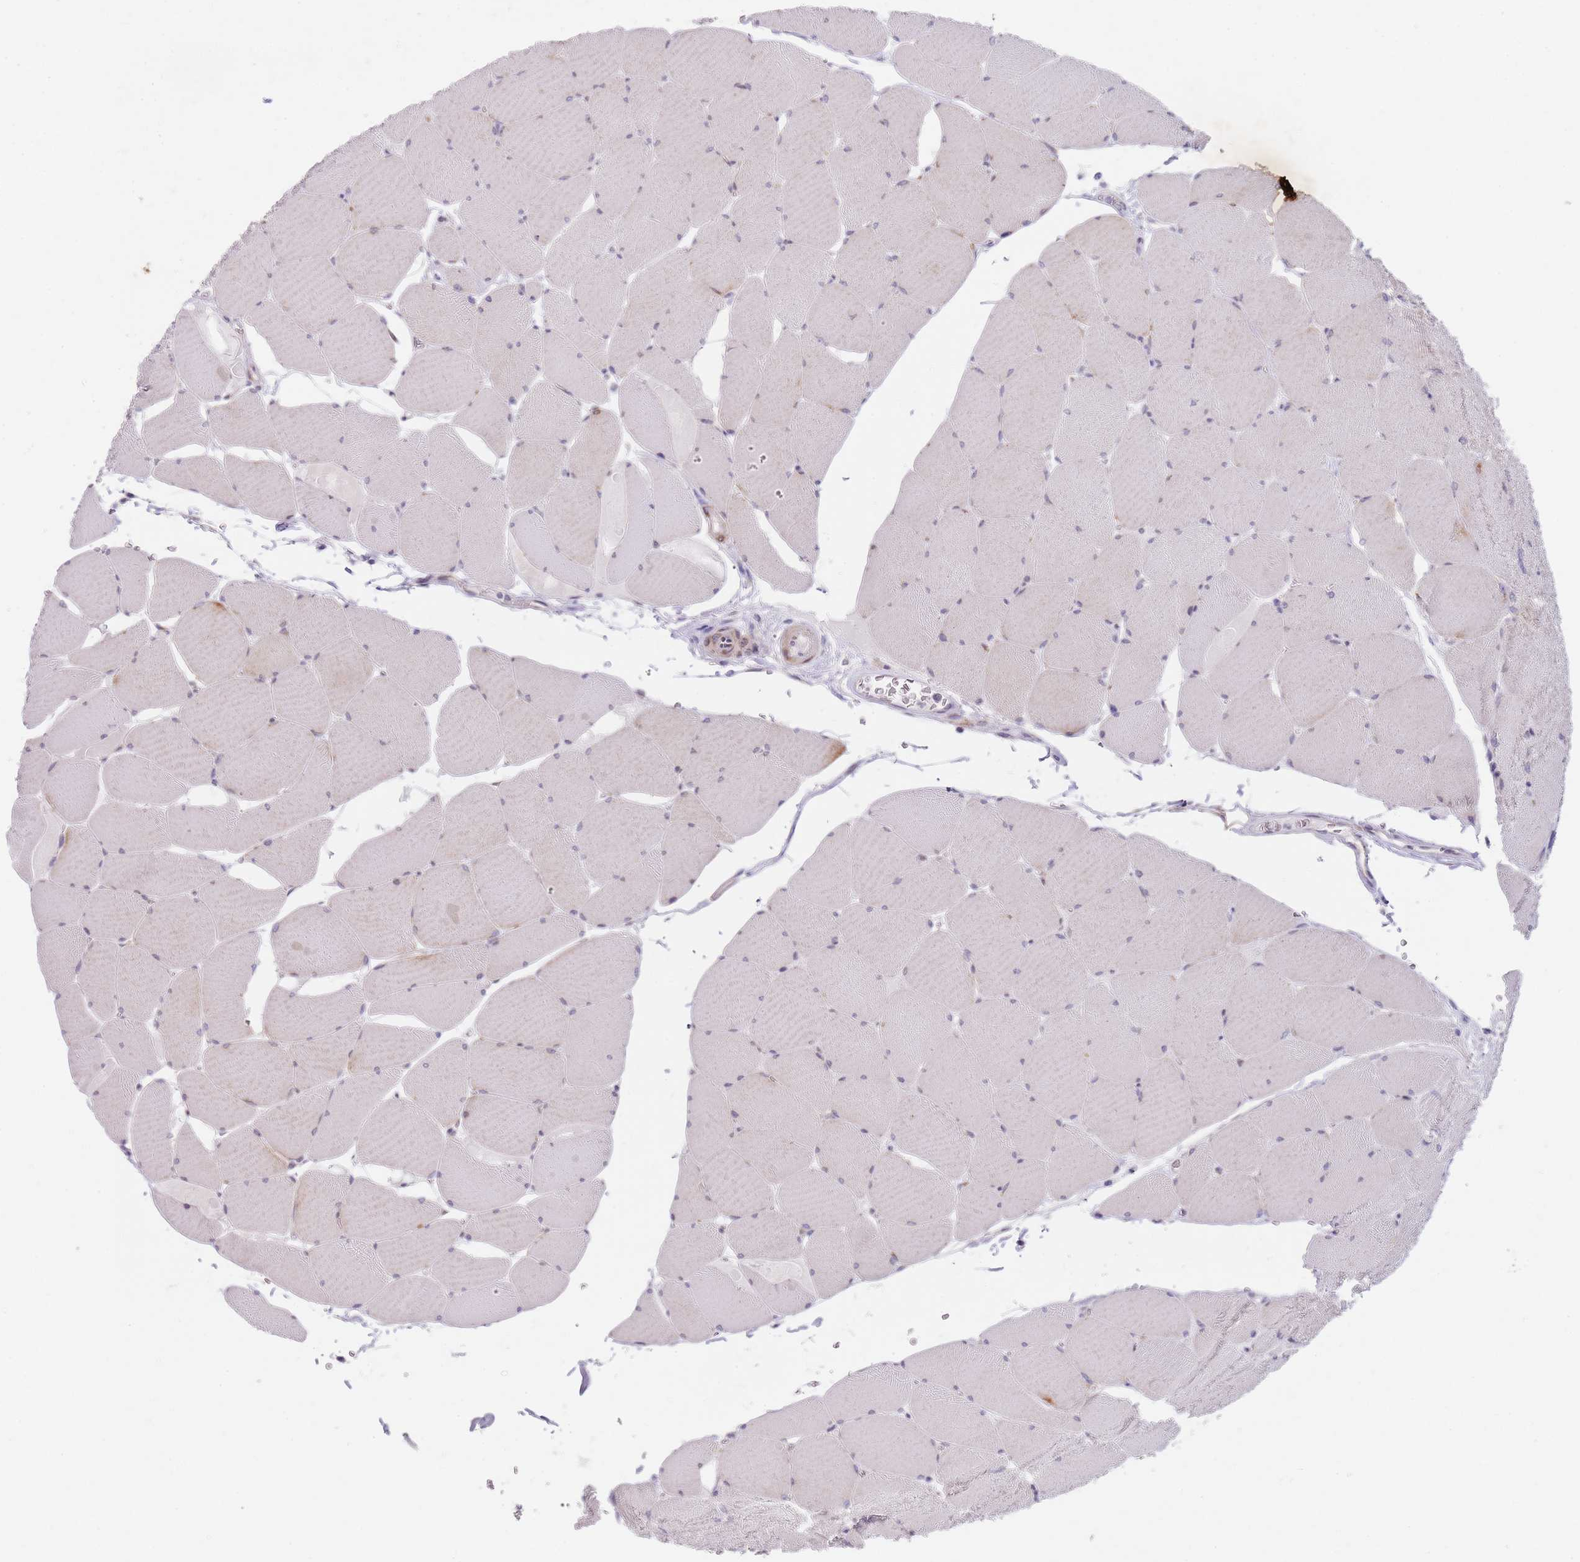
{"staining": {"intensity": "weak", "quantity": "<25%", "location": "cytoplasmic/membranous"}, "tissue": "skeletal muscle", "cell_type": "Myocytes", "image_type": "normal", "snomed": [{"axis": "morphology", "description": "Normal tissue, NOS"}, {"axis": "topography", "description": "Skeletal muscle"}, {"axis": "topography", "description": "Head-Neck"}], "caption": "An immunohistochemistry (IHC) image of normal skeletal muscle is shown. There is no staining in myocytes of skeletal muscle.", "gene": "TBC1D9", "patient": {"sex": "male", "age": 66}}